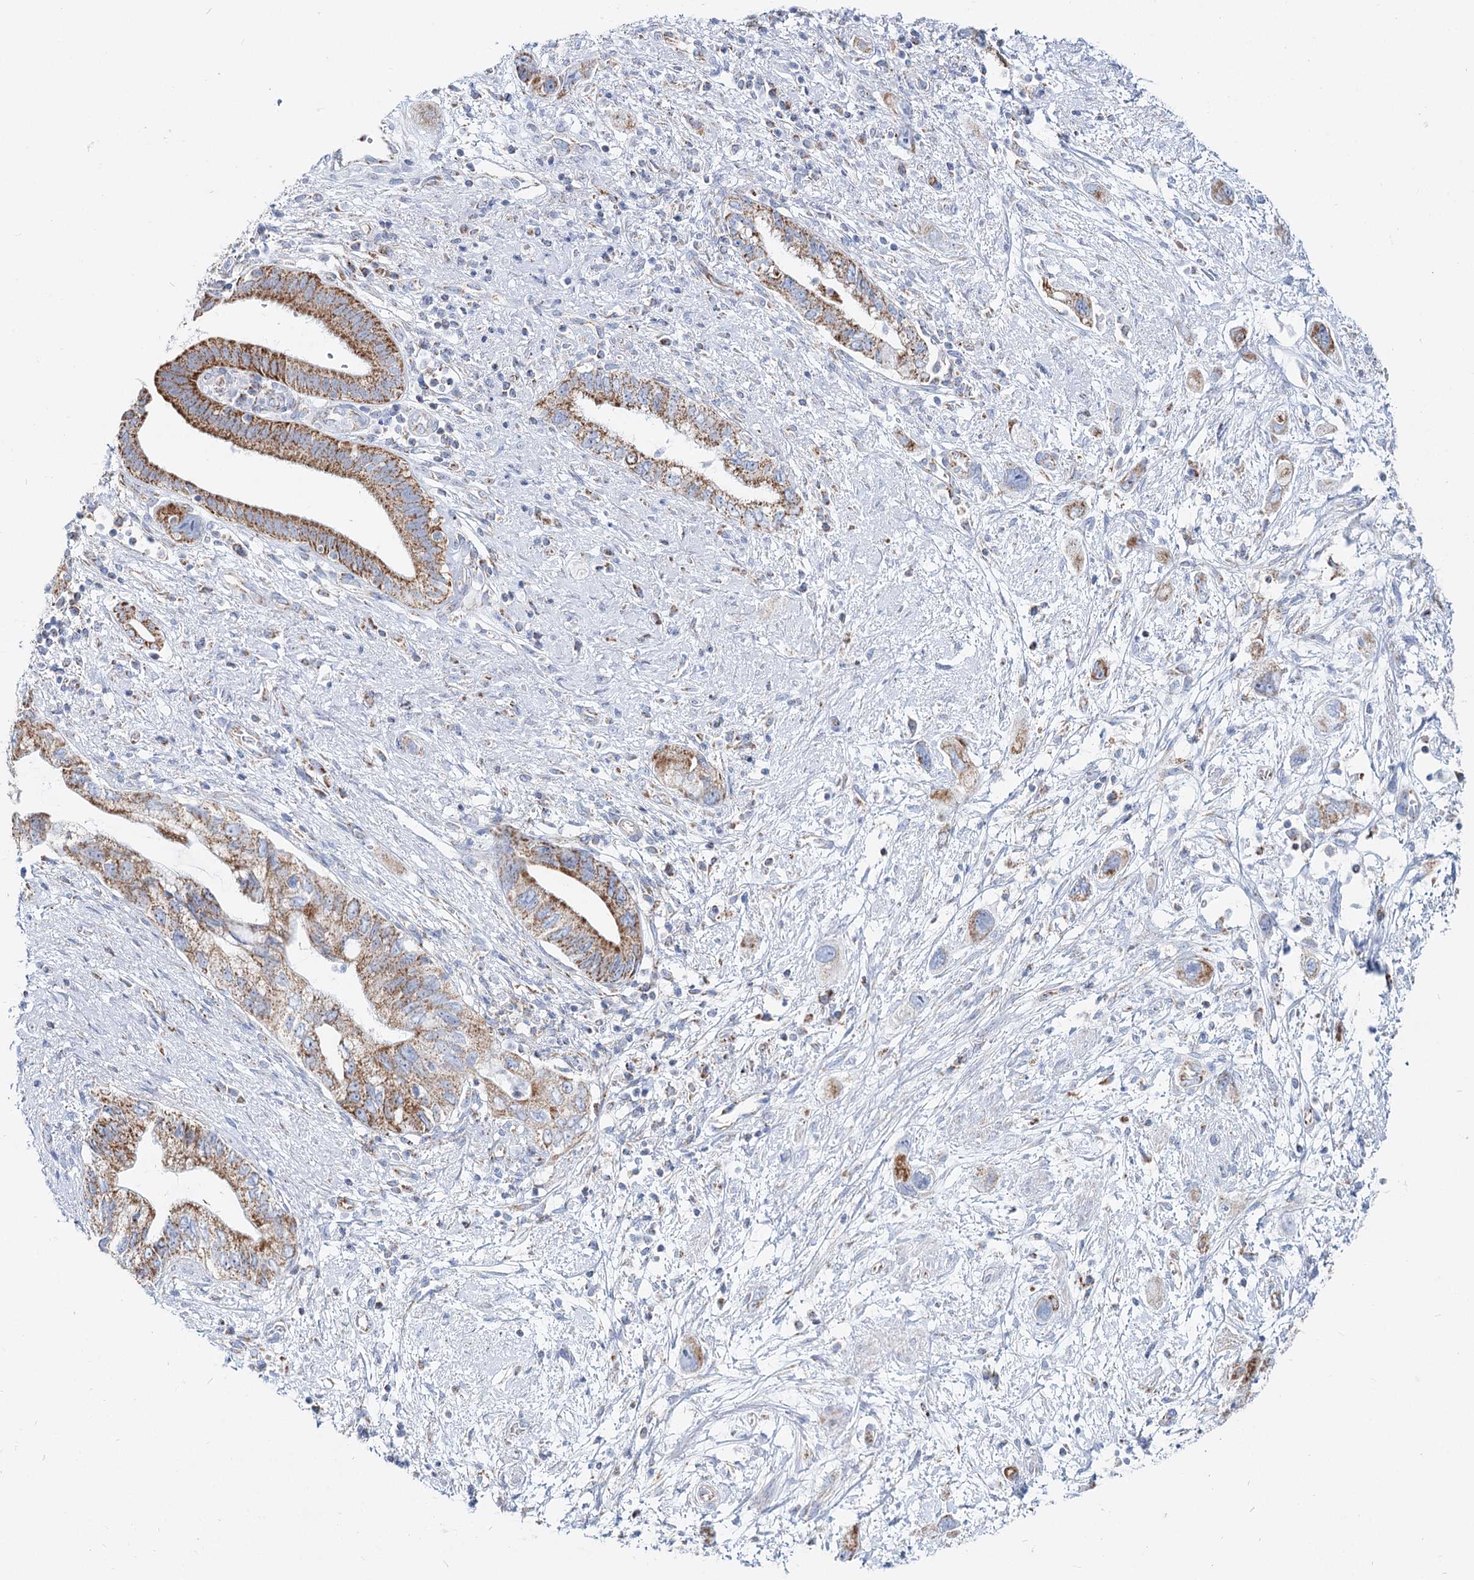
{"staining": {"intensity": "moderate", "quantity": ">75%", "location": "cytoplasmic/membranous"}, "tissue": "pancreatic cancer", "cell_type": "Tumor cells", "image_type": "cancer", "snomed": [{"axis": "morphology", "description": "Adenocarcinoma, NOS"}, {"axis": "topography", "description": "Pancreas"}], "caption": "Adenocarcinoma (pancreatic) stained with a protein marker shows moderate staining in tumor cells.", "gene": "MCCC2", "patient": {"sex": "female", "age": 73}}